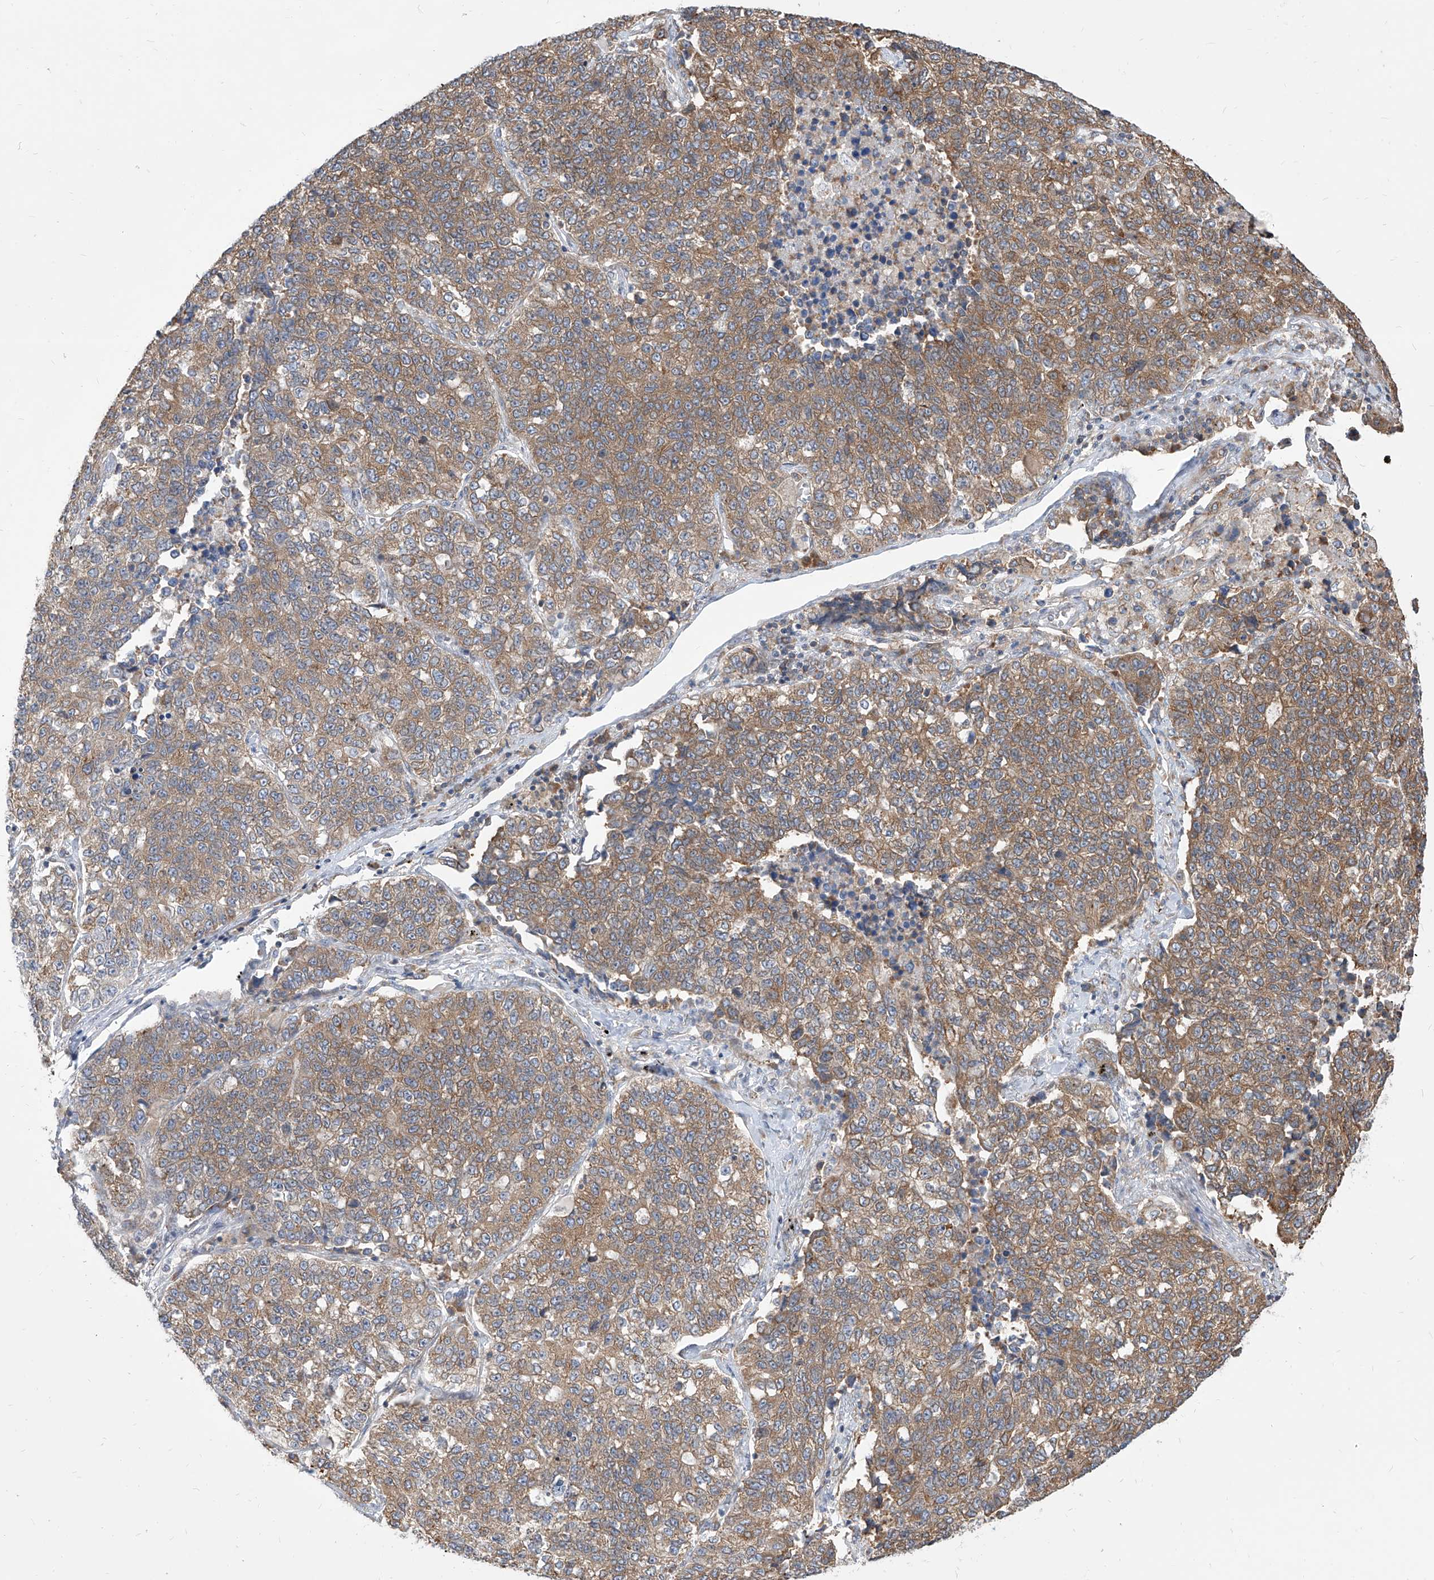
{"staining": {"intensity": "moderate", "quantity": "25%-75%", "location": "cytoplasmic/membranous"}, "tissue": "lung cancer", "cell_type": "Tumor cells", "image_type": "cancer", "snomed": [{"axis": "morphology", "description": "Adenocarcinoma, NOS"}, {"axis": "topography", "description": "Lung"}], "caption": "Lung adenocarcinoma stained for a protein demonstrates moderate cytoplasmic/membranous positivity in tumor cells.", "gene": "FAM83B", "patient": {"sex": "male", "age": 49}}